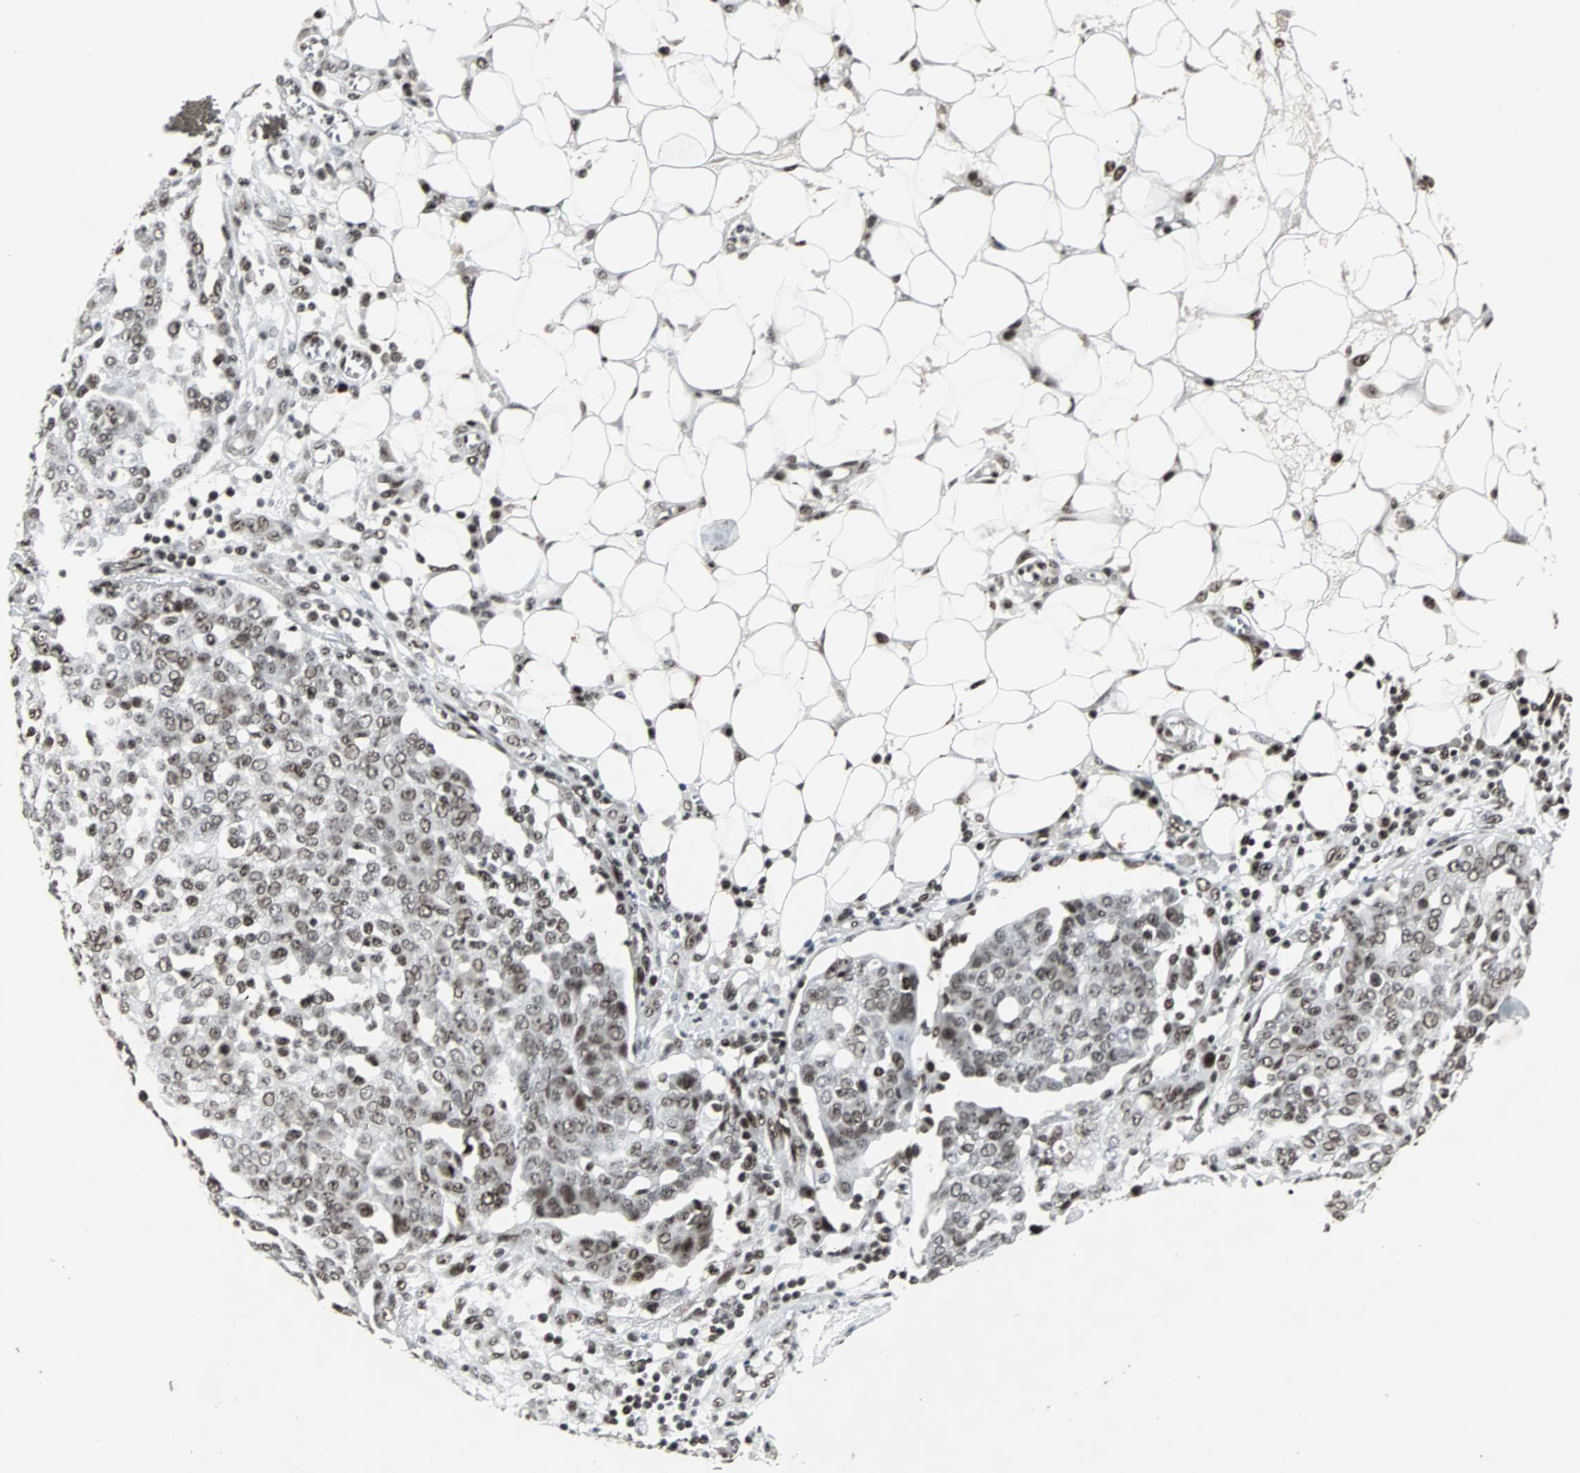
{"staining": {"intensity": "moderate", "quantity": ">75%", "location": "nuclear"}, "tissue": "ovarian cancer", "cell_type": "Tumor cells", "image_type": "cancer", "snomed": [{"axis": "morphology", "description": "Cystadenocarcinoma, serous, NOS"}, {"axis": "topography", "description": "Soft tissue"}, {"axis": "topography", "description": "Ovary"}], "caption": "Brown immunohistochemical staining in human ovarian cancer (serous cystadenocarcinoma) shows moderate nuclear positivity in approximately >75% of tumor cells.", "gene": "PNKP", "patient": {"sex": "female", "age": 57}}